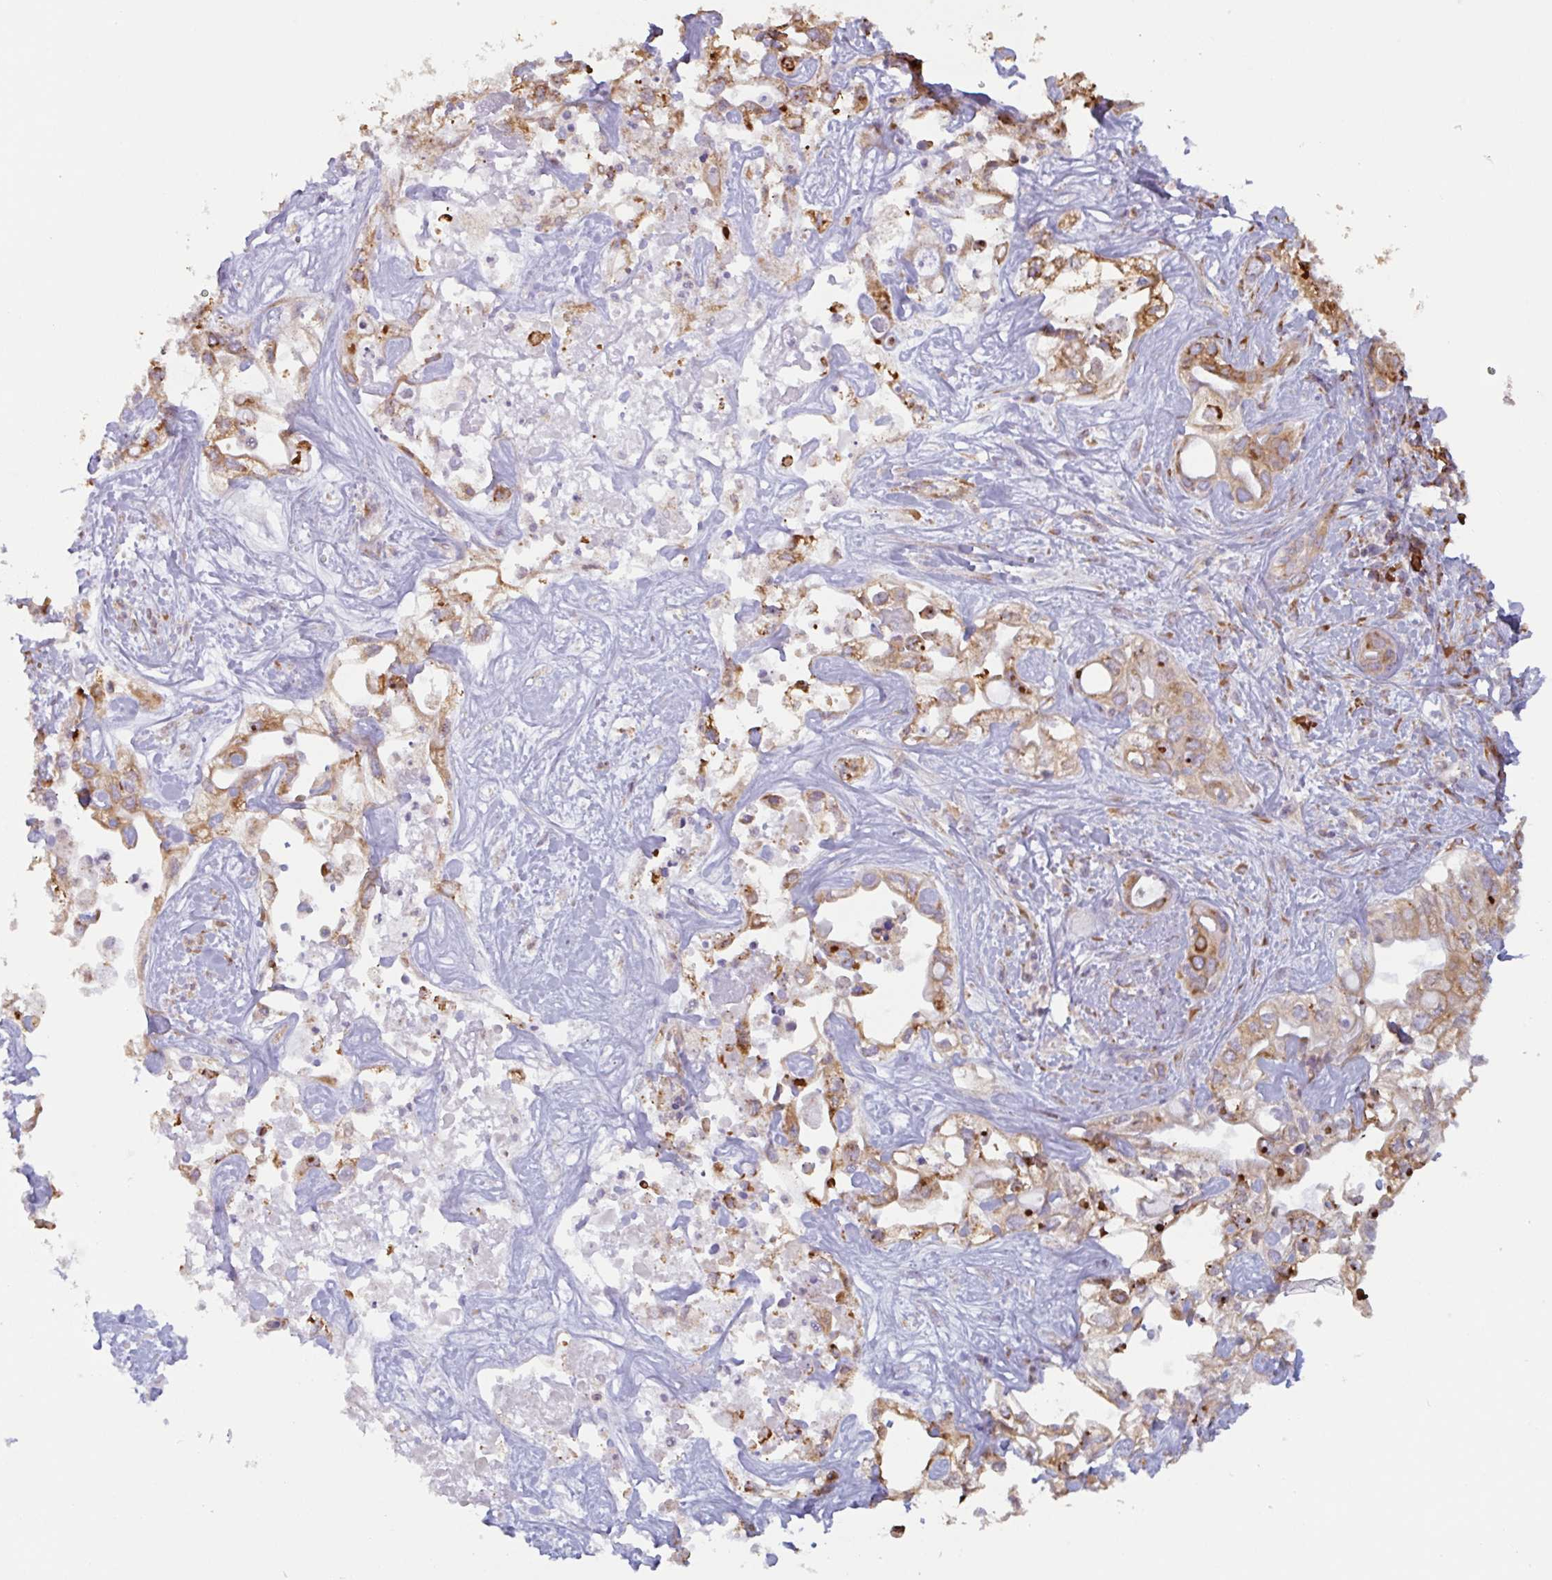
{"staining": {"intensity": "moderate", "quantity": "25%-75%", "location": "cytoplasmic/membranous"}, "tissue": "liver cancer", "cell_type": "Tumor cells", "image_type": "cancer", "snomed": [{"axis": "morphology", "description": "Cholangiocarcinoma"}, {"axis": "topography", "description": "Liver"}], "caption": "Approximately 25%-75% of tumor cells in human liver cancer reveal moderate cytoplasmic/membranous protein positivity as visualized by brown immunohistochemical staining.", "gene": "DOK4", "patient": {"sex": "female", "age": 64}}